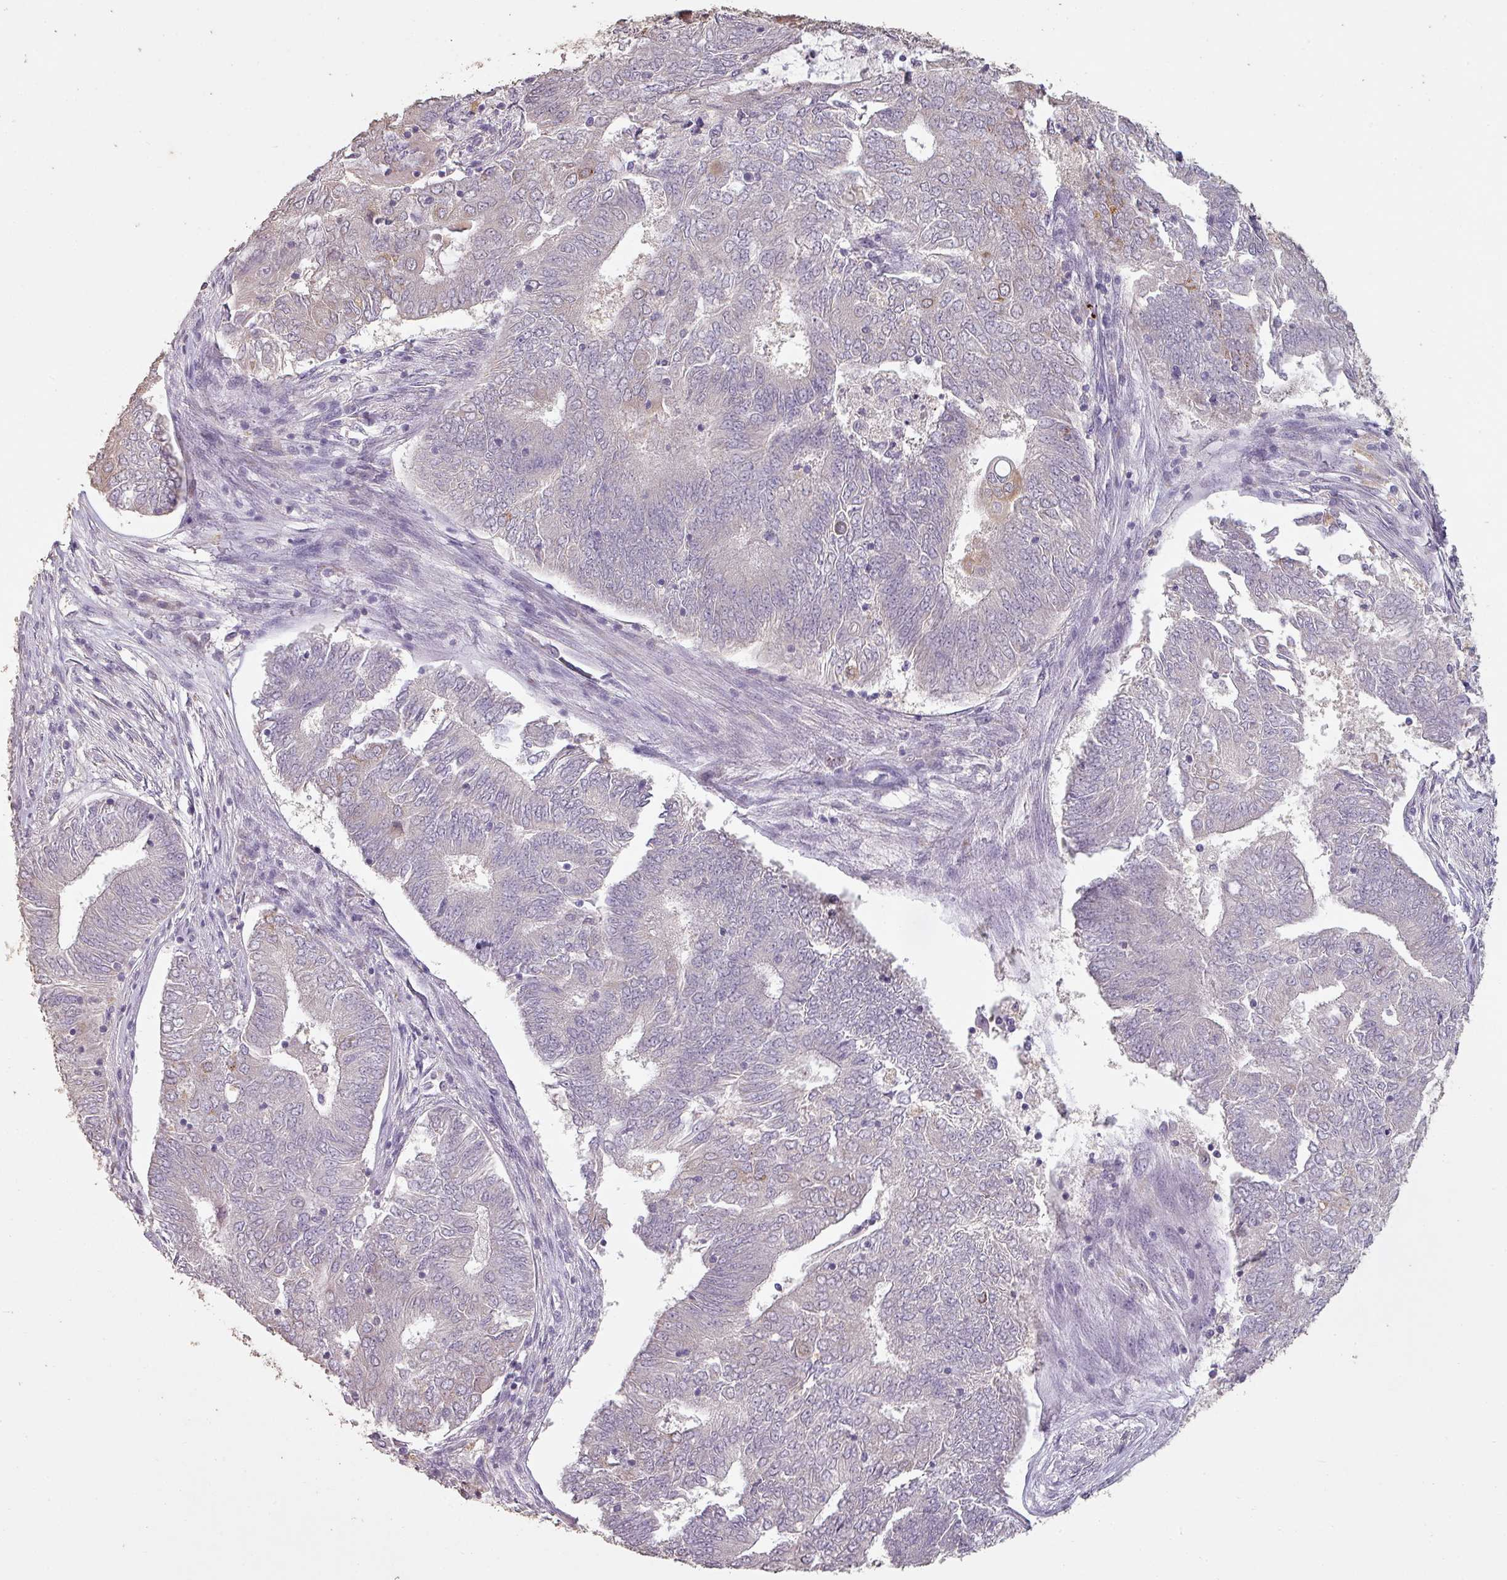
{"staining": {"intensity": "negative", "quantity": "none", "location": "none"}, "tissue": "endometrial cancer", "cell_type": "Tumor cells", "image_type": "cancer", "snomed": [{"axis": "morphology", "description": "Adenocarcinoma, NOS"}, {"axis": "topography", "description": "Endometrium"}], "caption": "IHC of endometrial adenocarcinoma demonstrates no expression in tumor cells.", "gene": "LYPLA1", "patient": {"sex": "female", "age": 62}}